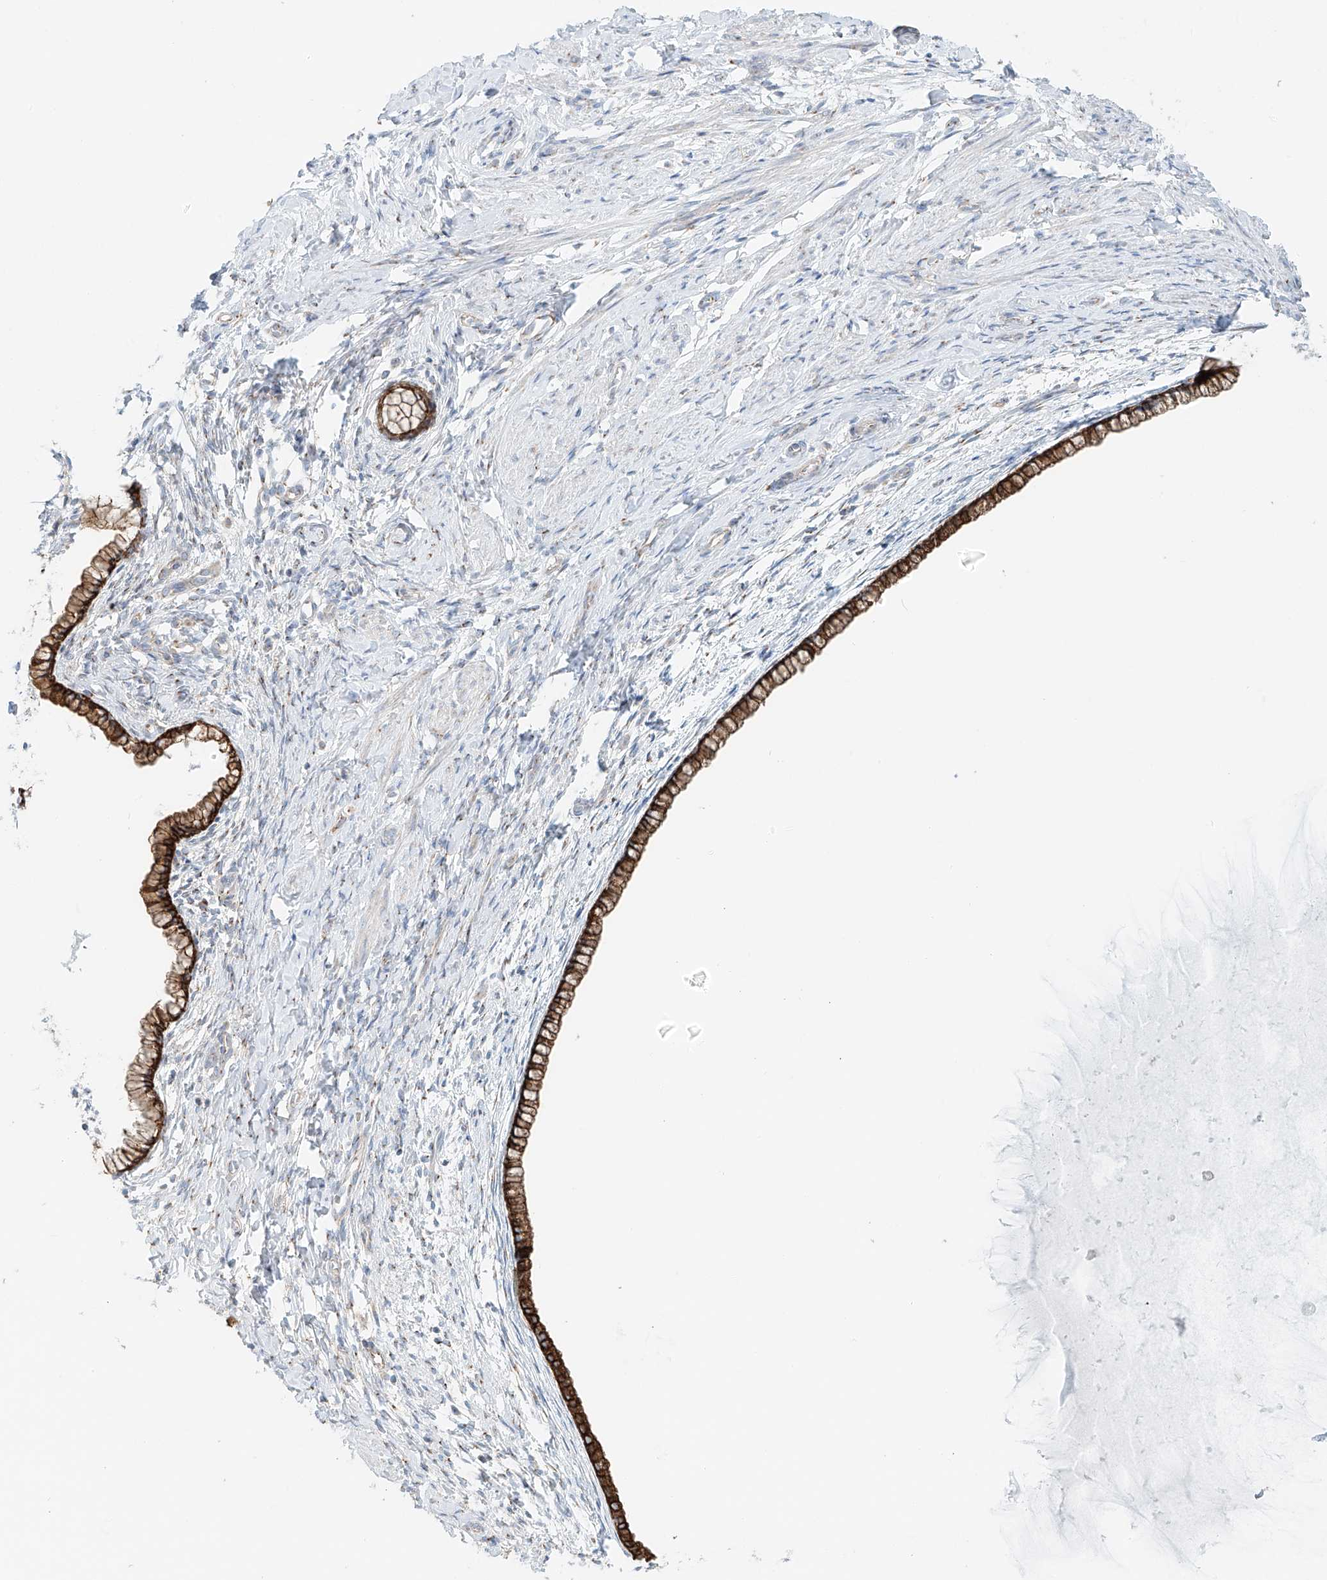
{"staining": {"intensity": "strong", "quantity": "25%-75%", "location": "cytoplasmic/membranous"}, "tissue": "cervix", "cell_type": "Glandular cells", "image_type": "normal", "snomed": [{"axis": "morphology", "description": "Normal tissue, NOS"}, {"axis": "topography", "description": "Cervix"}], "caption": "This photomicrograph demonstrates IHC staining of unremarkable human cervix, with high strong cytoplasmic/membranous staining in approximately 25%-75% of glandular cells.", "gene": "EIPR1", "patient": {"sex": "female", "age": 75}}